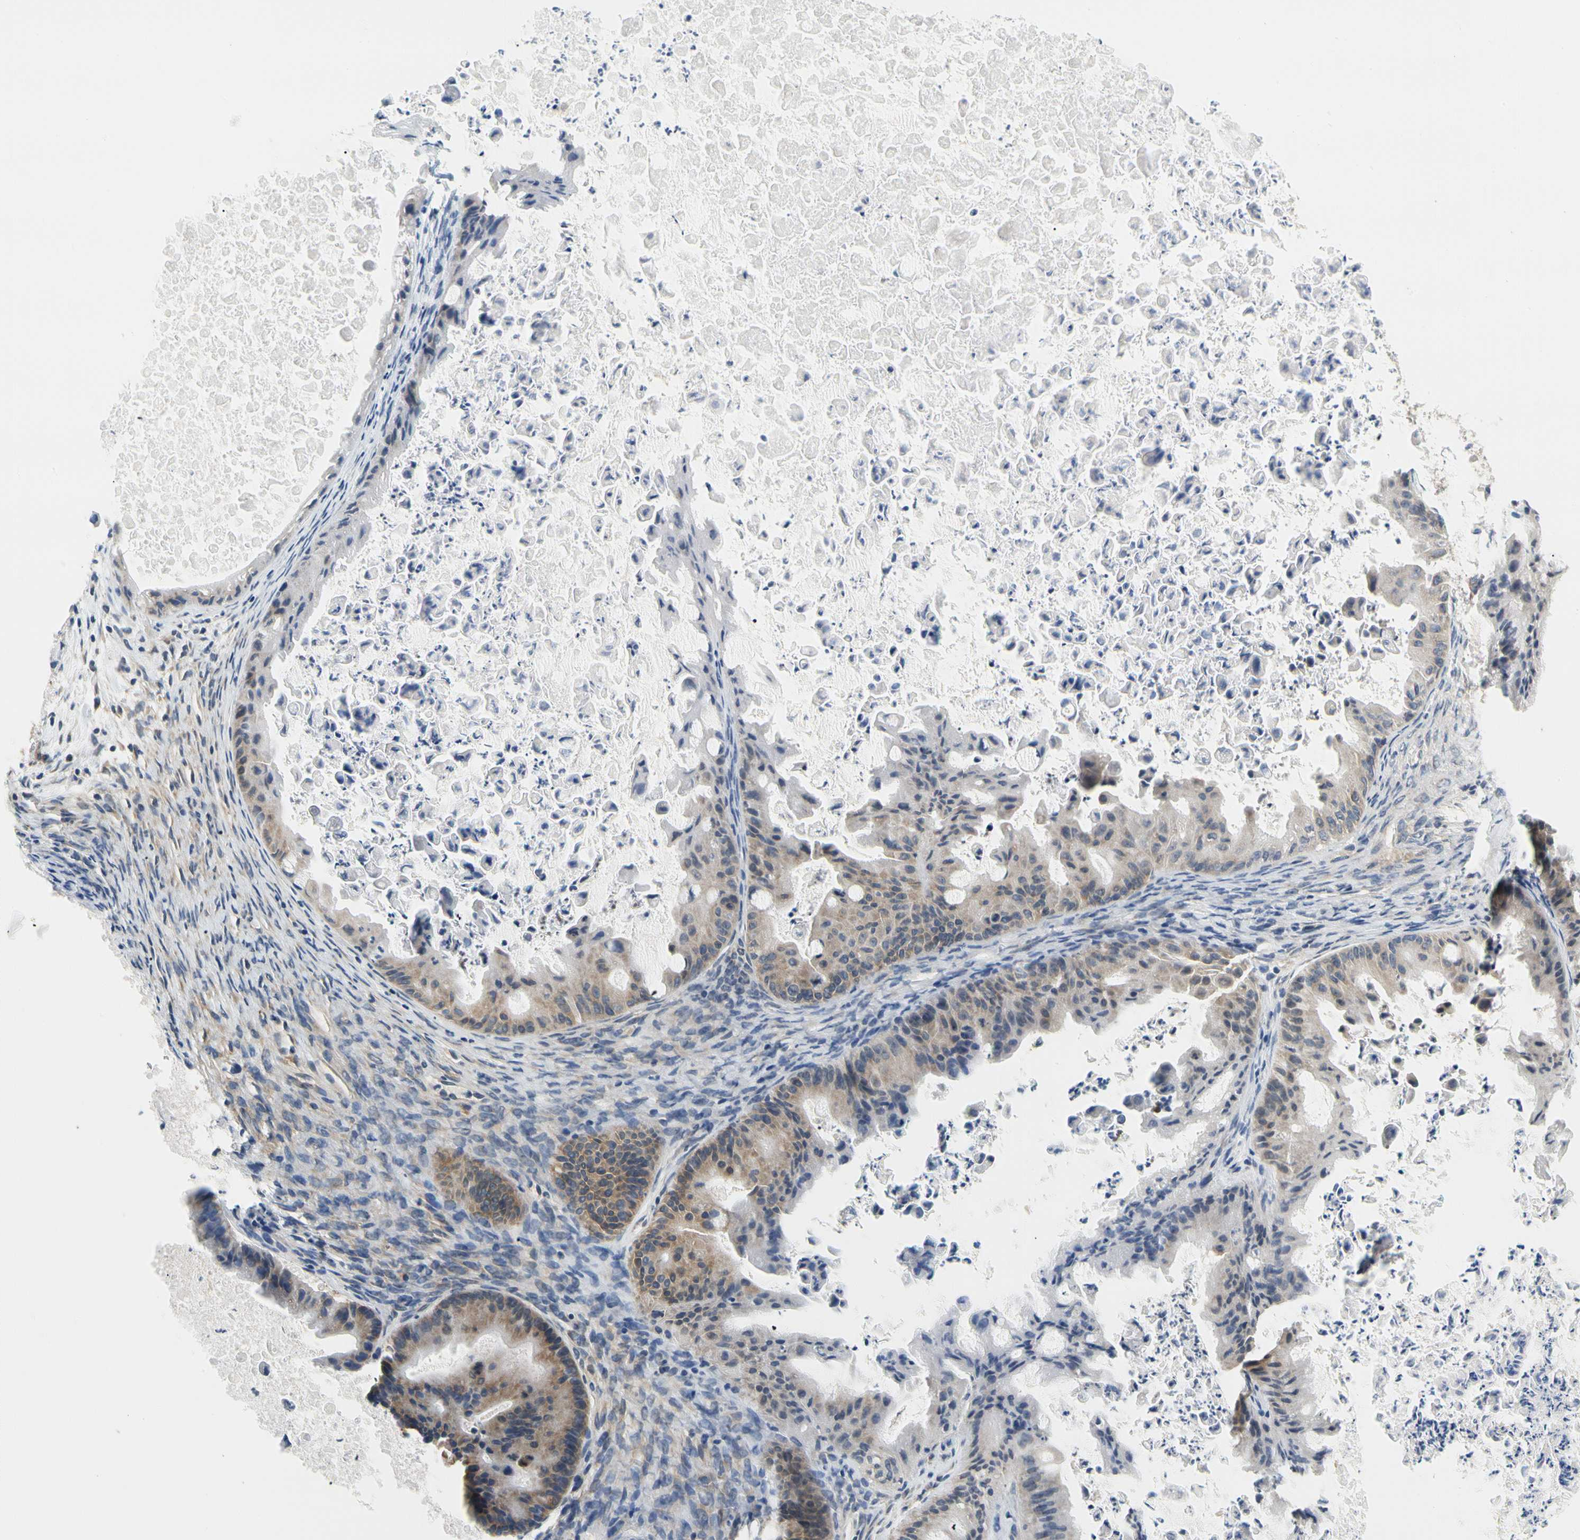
{"staining": {"intensity": "moderate", "quantity": "25%-75%", "location": "cytoplasmic/membranous"}, "tissue": "ovarian cancer", "cell_type": "Tumor cells", "image_type": "cancer", "snomed": [{"axis": "morphology", "description": "Cystadenocarcinoma, mucinous, NOS"}, {"axis": "topography", "description": "Ovary"}], "caption": "Immunohistochemical staining of mucinous cystadenocarcinoma (ovarian) displays medium levels of moderate cytoplasmic/membranous expression in about 25%-75% of tumor cells.", "gene": "LRRC47", "patient": {"sex": "female", "age": 37}}